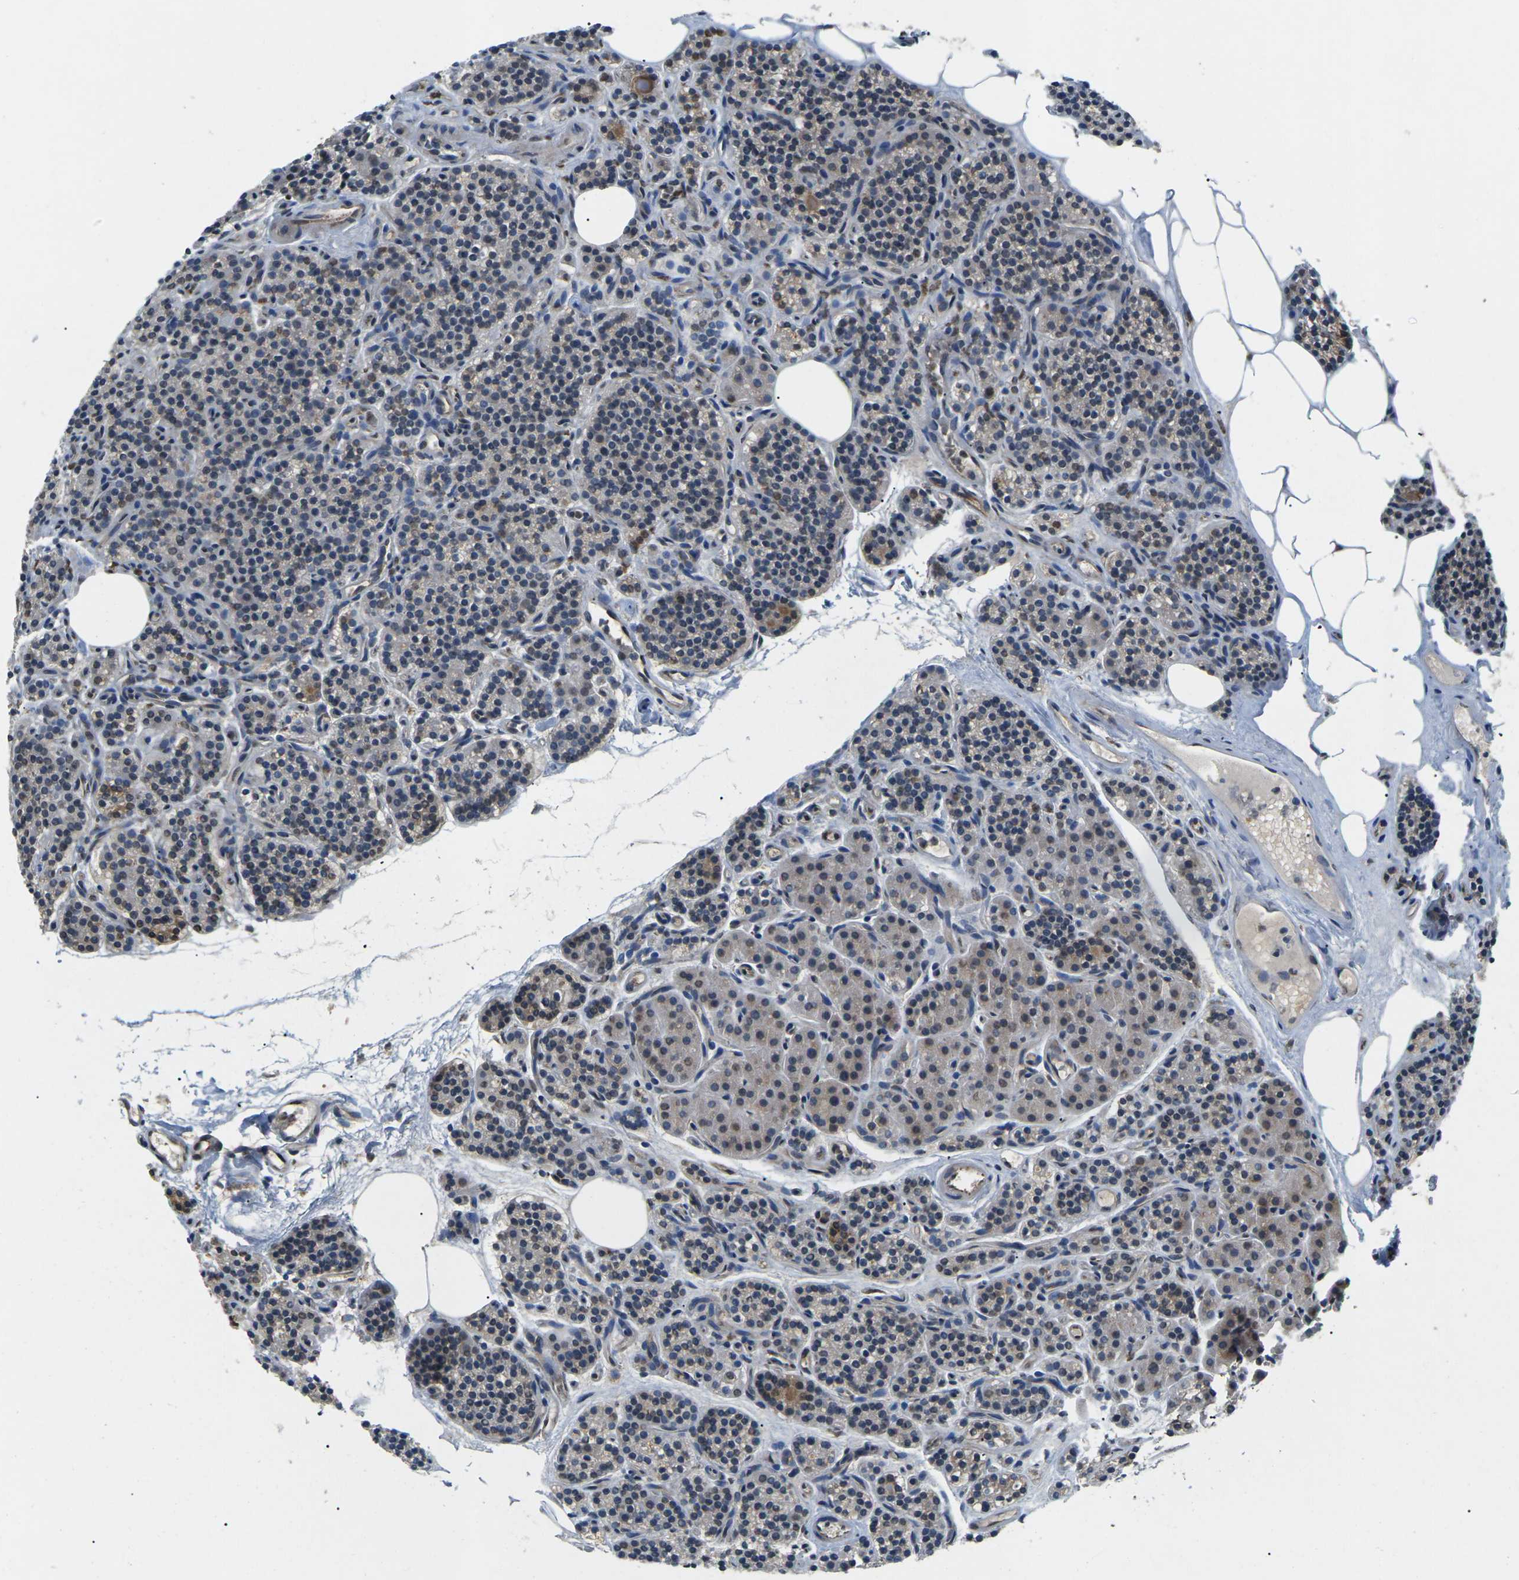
{"staining": {"intensity": "weak", "quantity": "25%-75%", "location": "cytoplasmic/membranous,nuclear"}, "tissue": "parathyroid gland", "cell_type": "Glandular cells", "image_type": "normal", "snomed": [{"axis": "morphology", "description": "Normal tissue, NOS"}, {"axis": "morphology", "description": "Adenoma, NOS"}, {"axis": "topography", "description": "Parathyroid gland"}], "caption": "Weak cytoplasmic/membranous,nuclear staining for a protein is present in approximately 25%-75% of glandular cells of benign parathyroid gland using immunohistochemistry.", "gene": "ERBB4", "patient": {"sex": "female", "age": 74}}